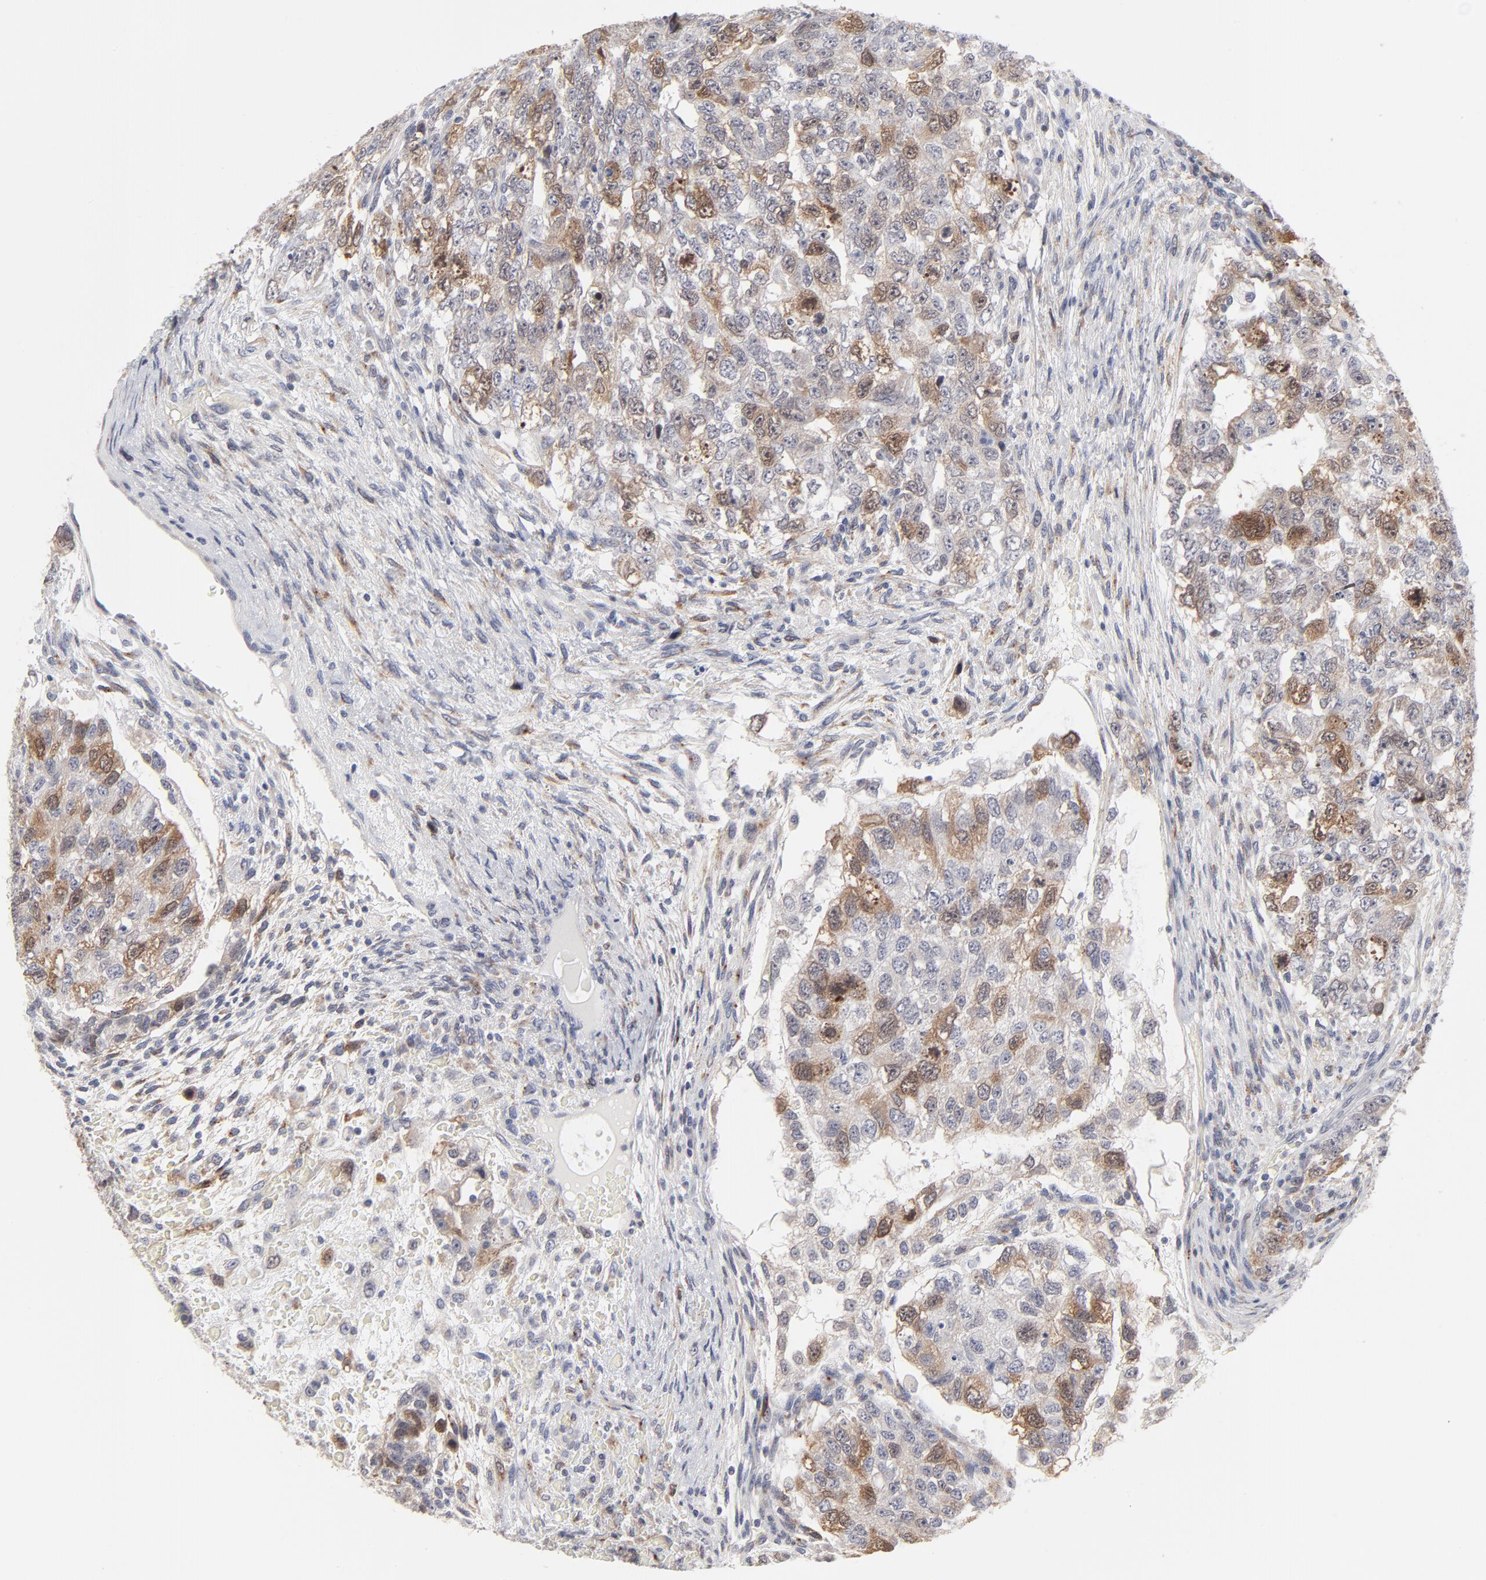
{"staining": {"intensity": "moderate", "quantity": "25%-75%", "location": "cytoplasmic/membranous"}, "tissue": "testis cancer", "cell_type": "Tumor cells", "image_type": "cancer", "snomed": [{"axis": "morphology", "description": "Carcinoma, Embryonal, NOS"}, {"axis": "topography", "description": "Testis"}], "caption": "A brown stain highlights moderate cytoplasmic/membranous expression of a protein in testis embryonal carcinoma tumor cells.", "gene": "AURKA", "patient": {"sex": "male", "age": 36}}